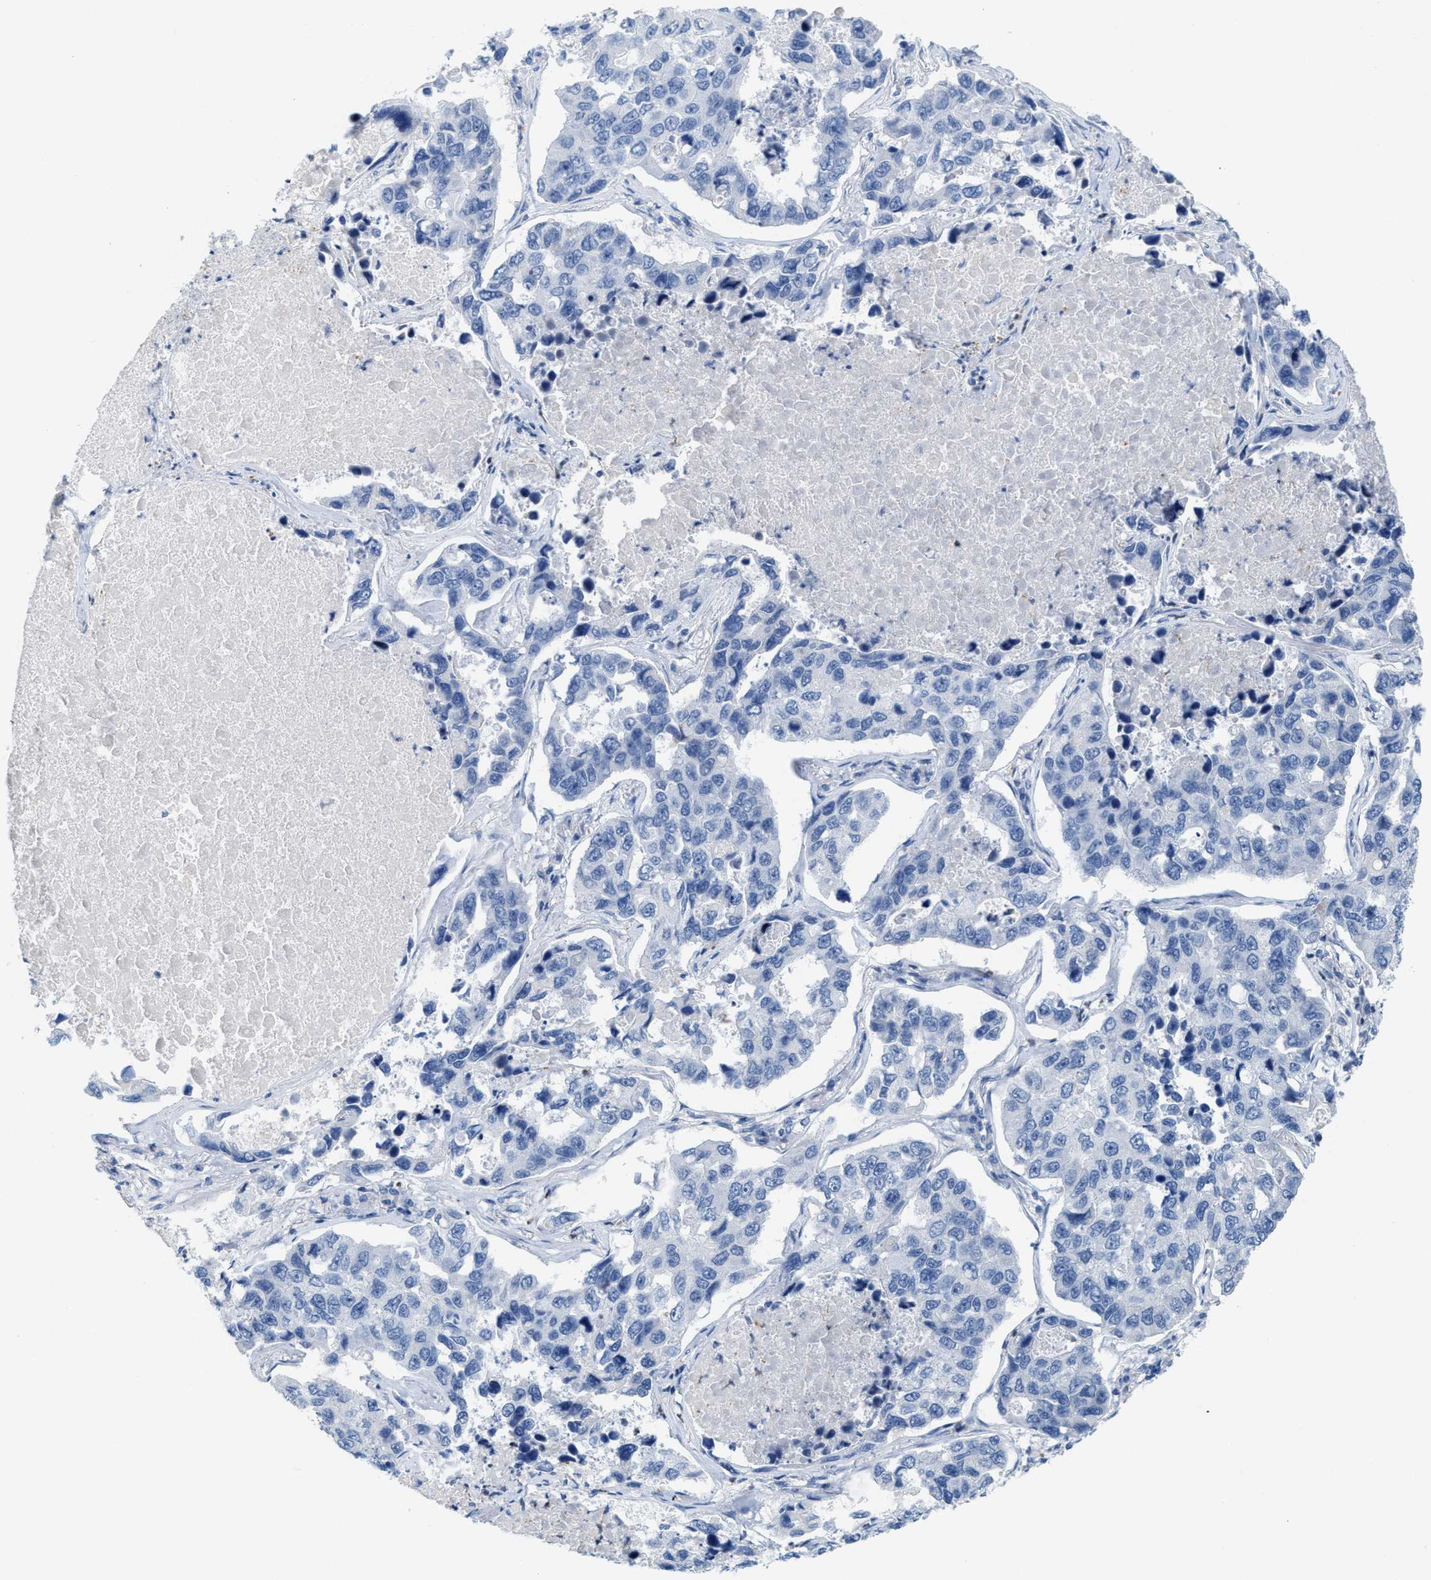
{"staining": {"intensity": "negative", "quantity": "none", "location": "none"}, "tissue": "lung cancer", "cell_type": "Tumor cells", "image_type": "cancer", "snomed": [{"axis": "morphology", "description": "Adenocarcinoma, NOS"}, {"axis": "topography", "description": "Lung"}], "caption": "Immunohistochemical staining of lung cancer (adenocarcinoma) demonstrates no significant expression in tumor cells.", "gene": "CPA2", "patient": {"sex": "male", "age": 64}}